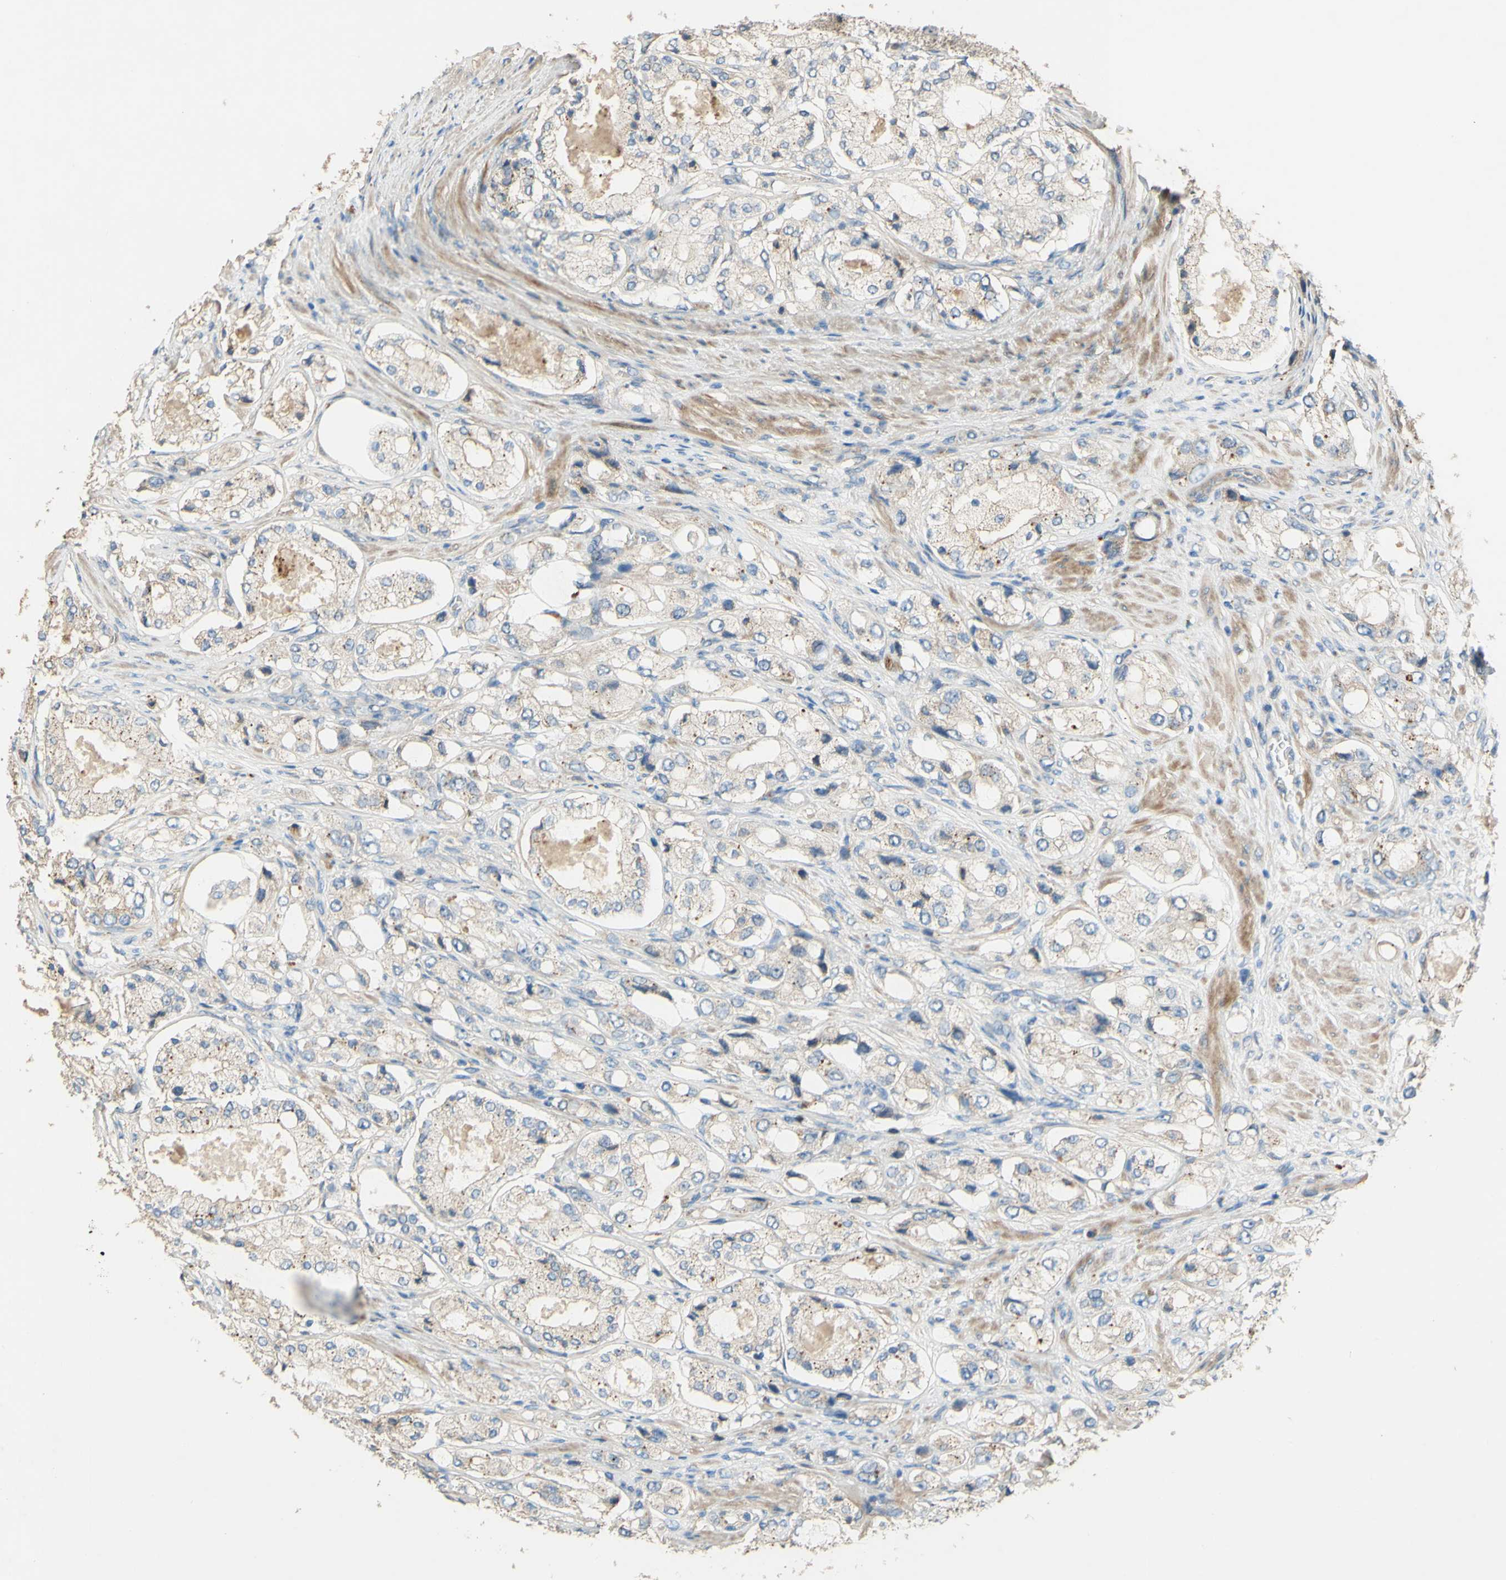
{"staining": {"intensity": "weak", "quantity": "25%-75%", "location": "cytoplasmic/membranous"}, "tissue": "prostate cancer", "cell_type": "Tumor cells", "image_type": "cancer", "snomed": [{"axis": "morphology", "description": "Adenocarcinoma, High grade"}, {"axis": "topography", "description": "Prostate"}], "caption": "The immunohistochemical stain shows weak cytoplasmic/membranous staining in tumor cells of prostate cancer tissue.", "gene": "DKK3", "patient": {"sex": "male", "age": 65}}